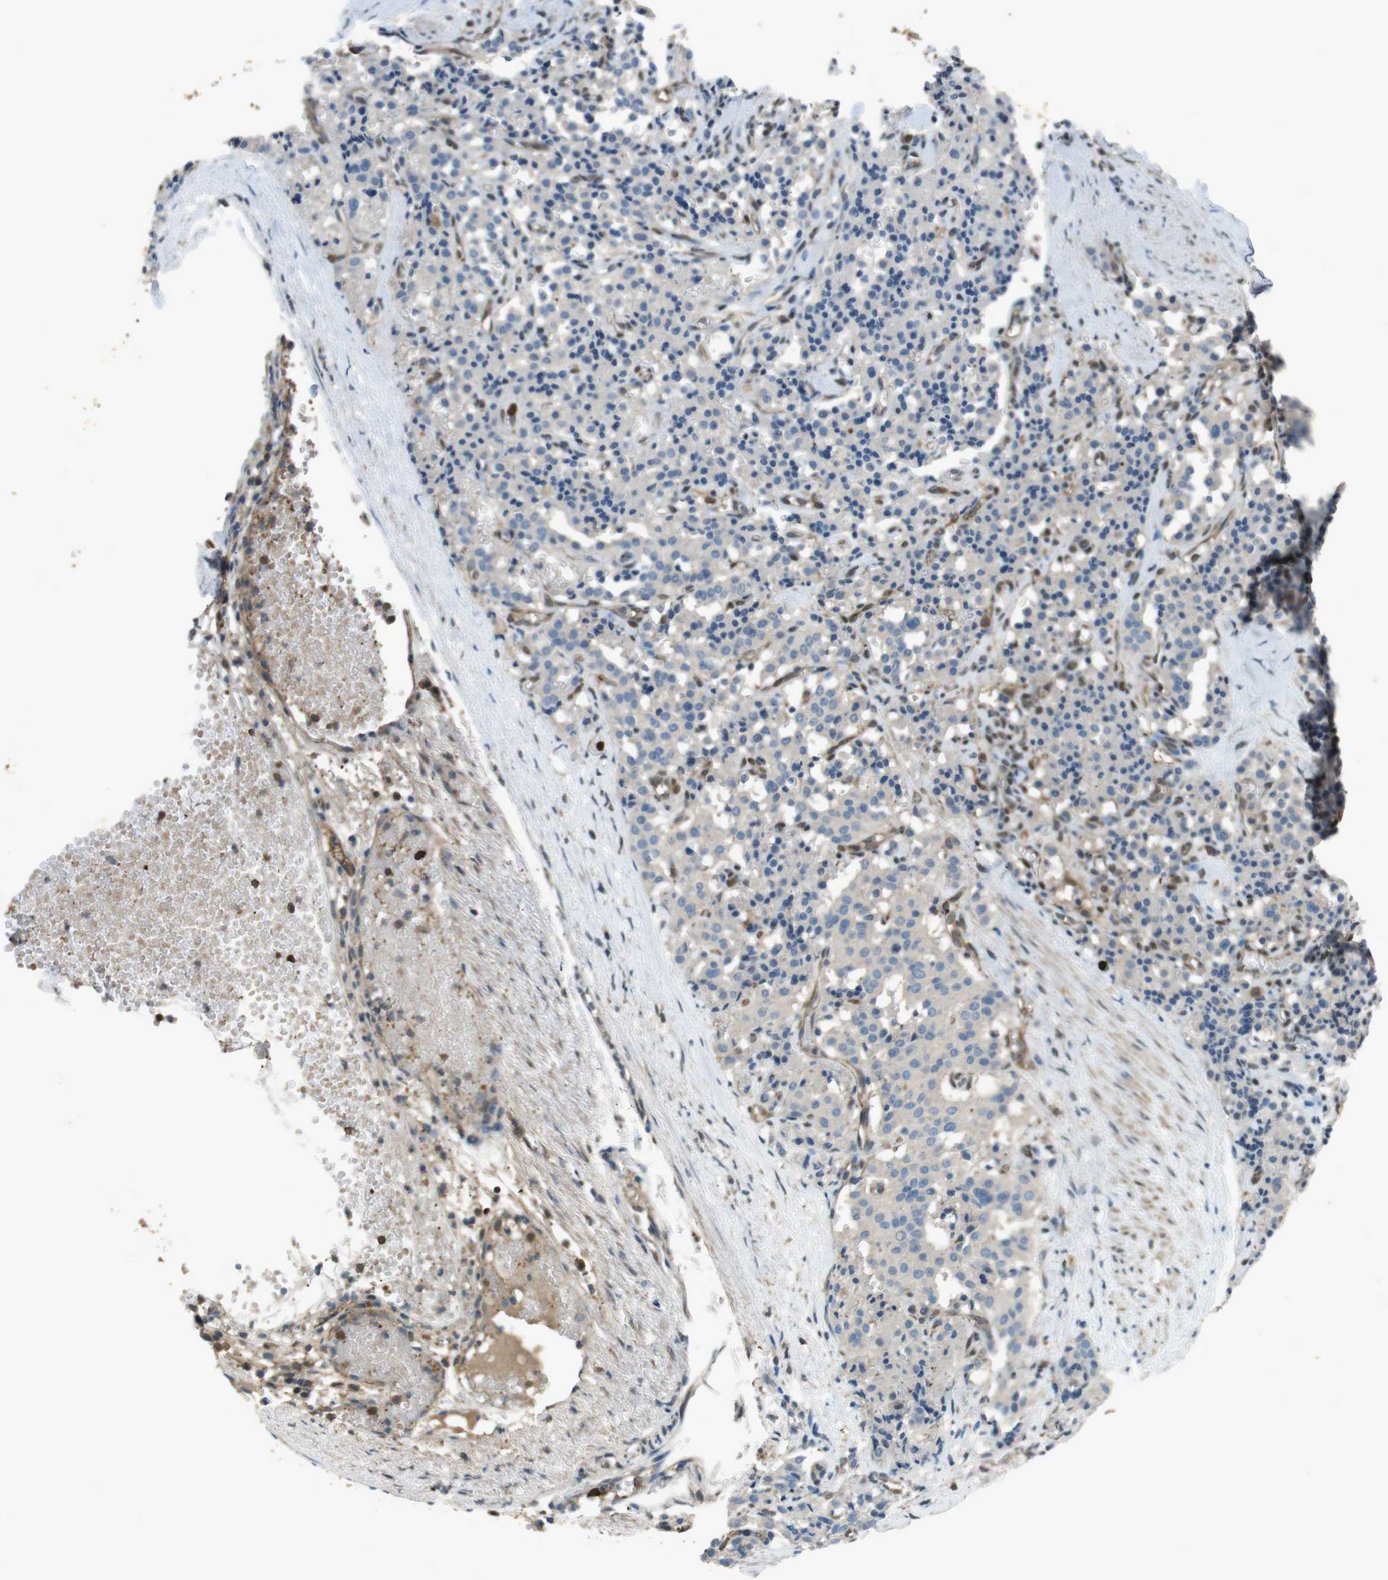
{"staining": {"intensity": "negative", "quantity": "none", "location": "none"}, "tissue": "carcinoid", "cell_type": "Tumor cells", "image_type": "cancer", "snomed": [{"axis": "morphology", "description": "Carcinoid, malignant, NOS"}, {"axis": "topography", "description": "Lung"}], "caption": "Image shows no protein expression in tumor cells of carcinoid (malignant) tissue. Nuclei are stained in blue.", "gene": "TWSG1", "patient": {"sex": "male", "age": 30}}